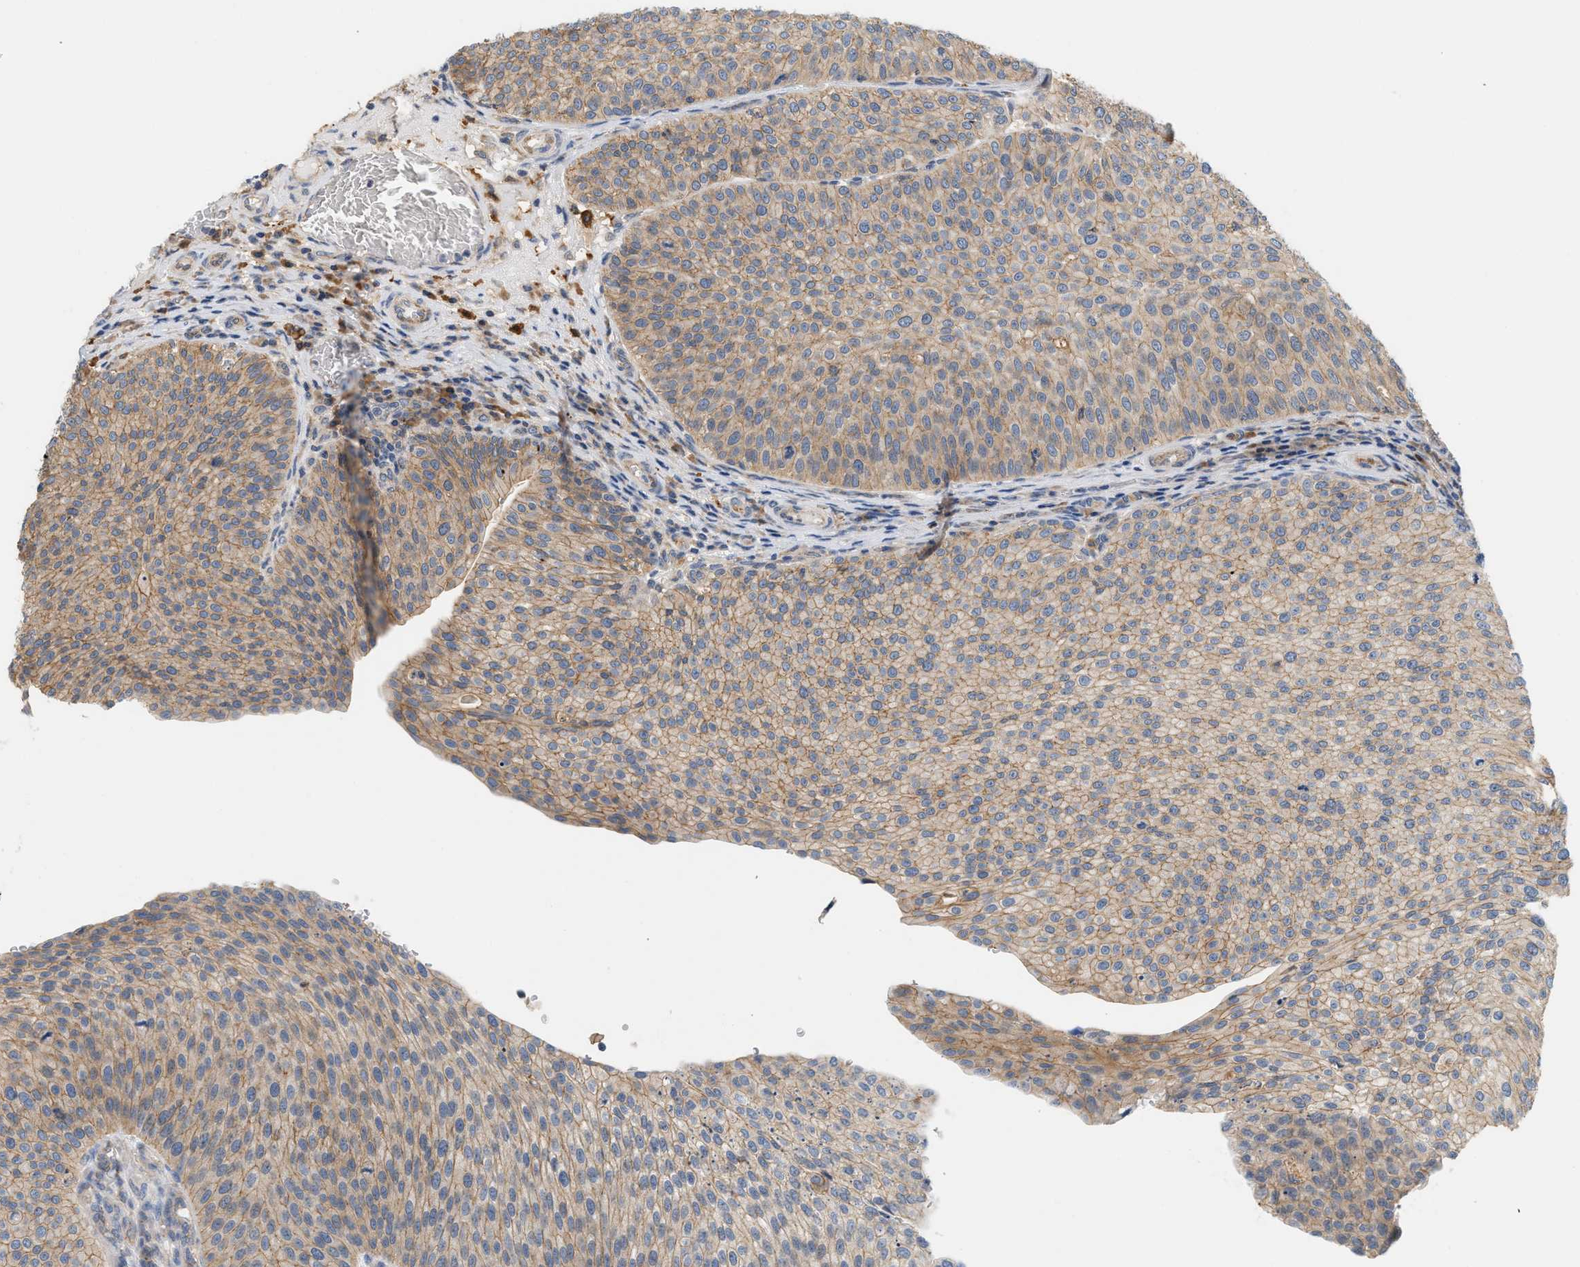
{"staining": {"intensity": "weak", "quantity": ">75%", "location": "cytoplasmic/membranous"}, "tissue": "urothelial cancer", "cell_type": "Tumor cells", "image_type": "cancer", "snomed": [{"axis": "morphology", "description": "Urothelial carcinoma, Low grade"}, {"axis": "topography", "description": "Smooth muscle"}, {"axis": "topography", "description": "Urinary bladder"}], "caption": "There is low levels of weak cytoplasmic/membranous expression in tumor cells of low-grade urothelial carcinoma, as demonstrated by immunohistochemical staining (brown color).", "gene": "CTXN1", "patient": {"sex": "male", "age": 60}}